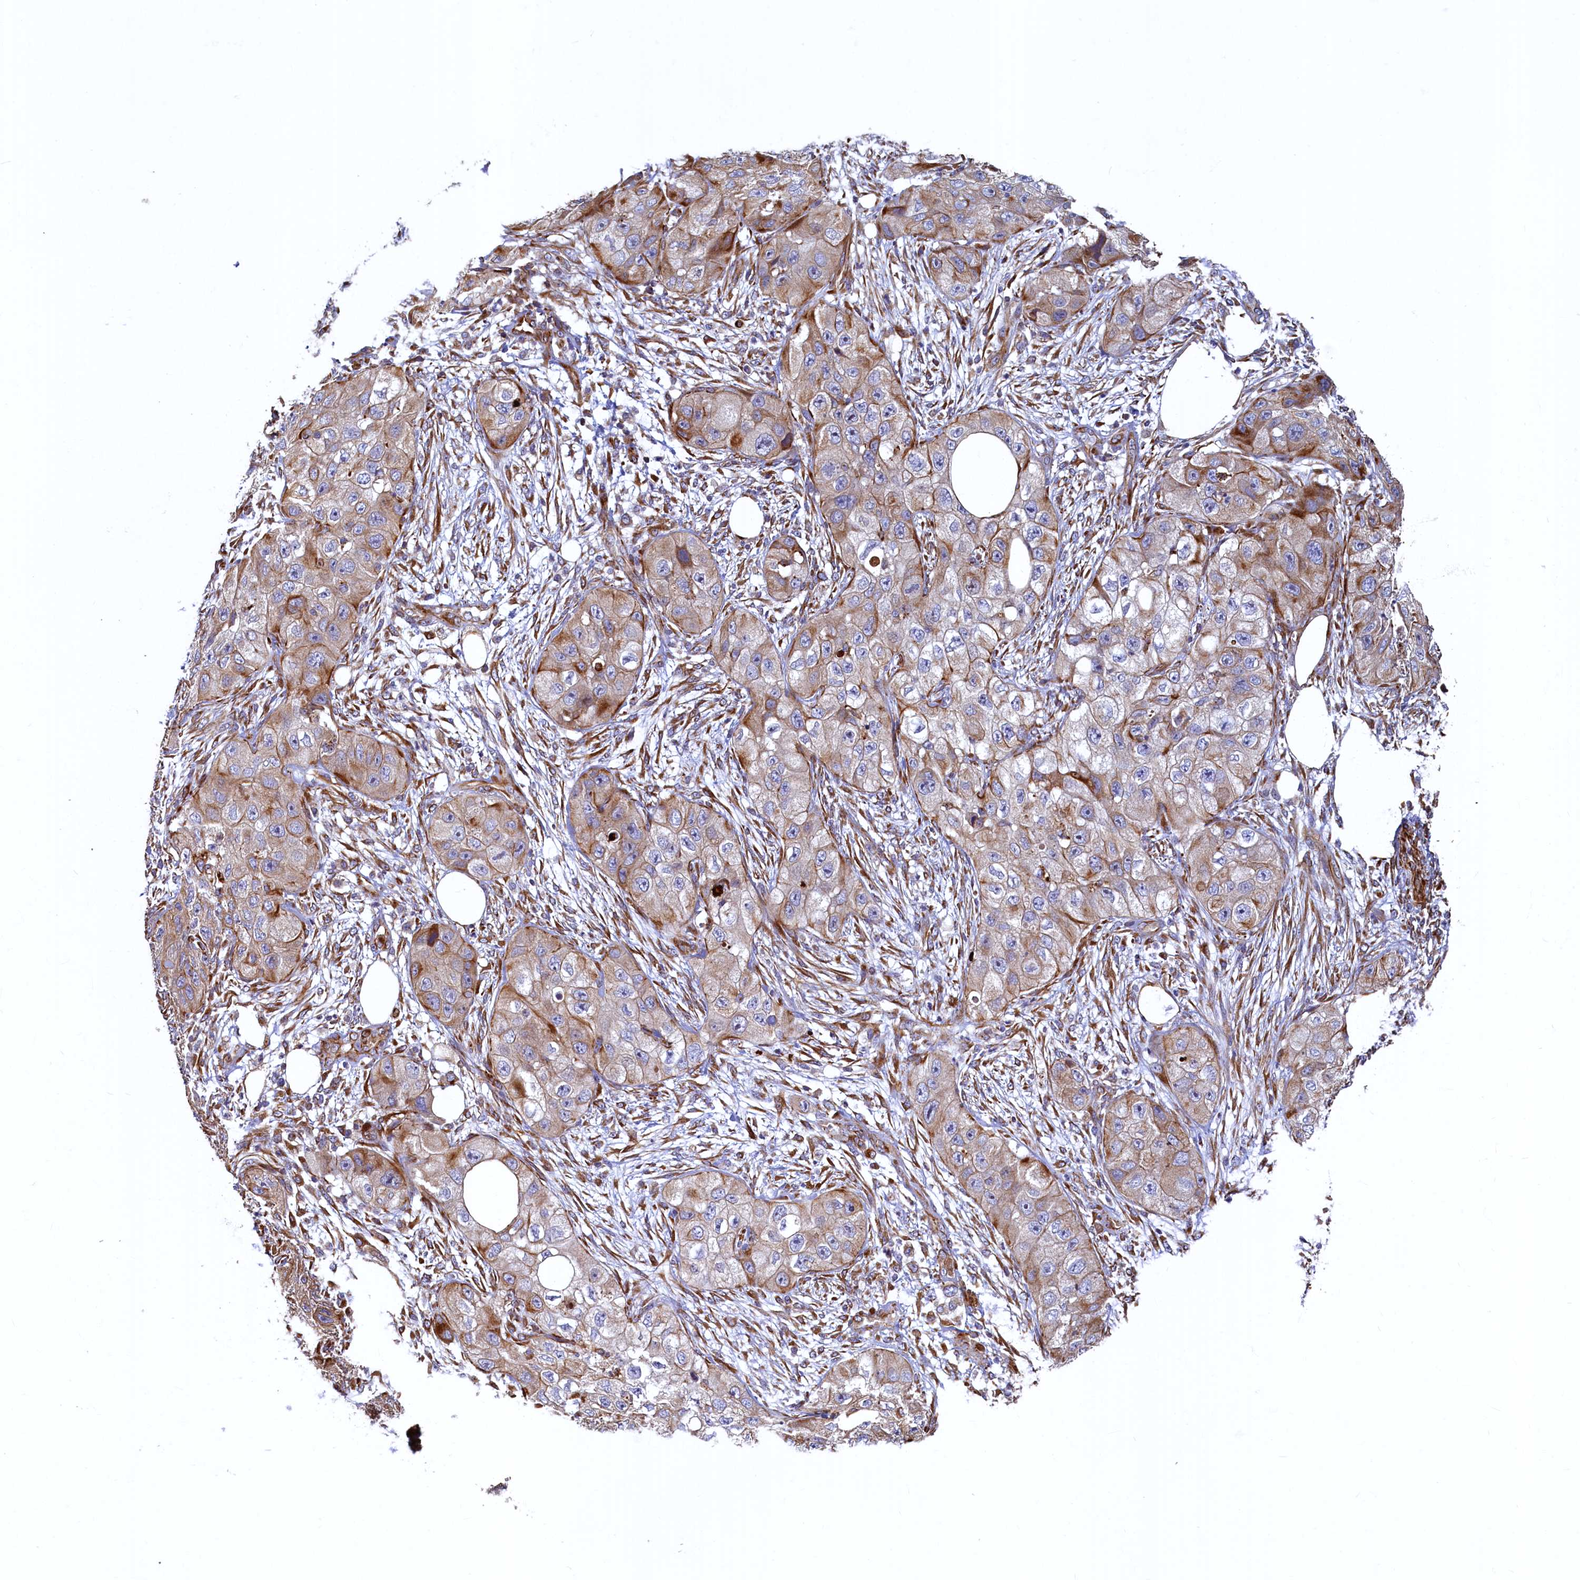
{"staining": {"intensity": "moderate", "quantity": ">75%", "location": "cytoplasmic/membranous"}, "tissue": "skin cancer", "cell_type": "Tumor cells", "image_type": "cancer", "snomed": [{"axis": "morphology", "description": "Squamous cell carcinoma, NOS"}, {"axis": "topography", "description": "Skin"}, {"axis": "topography", "description": "Subcutis"}], "caption": "An IHC image of neoplastic tissue is shown. Protein staining in brown highlights moderate cytoplasmic/membranous positivity in skin cancer (squamous cell carcinoma) within tumor cells. The staining was performed using DAB (3,3'-diaminobenzidine), with brown indicating positive protein expression. Nuclei are stained blue with hematoxylin.", "gene": "LRRC57", "patient": {"sex": "male", "age": 73}}